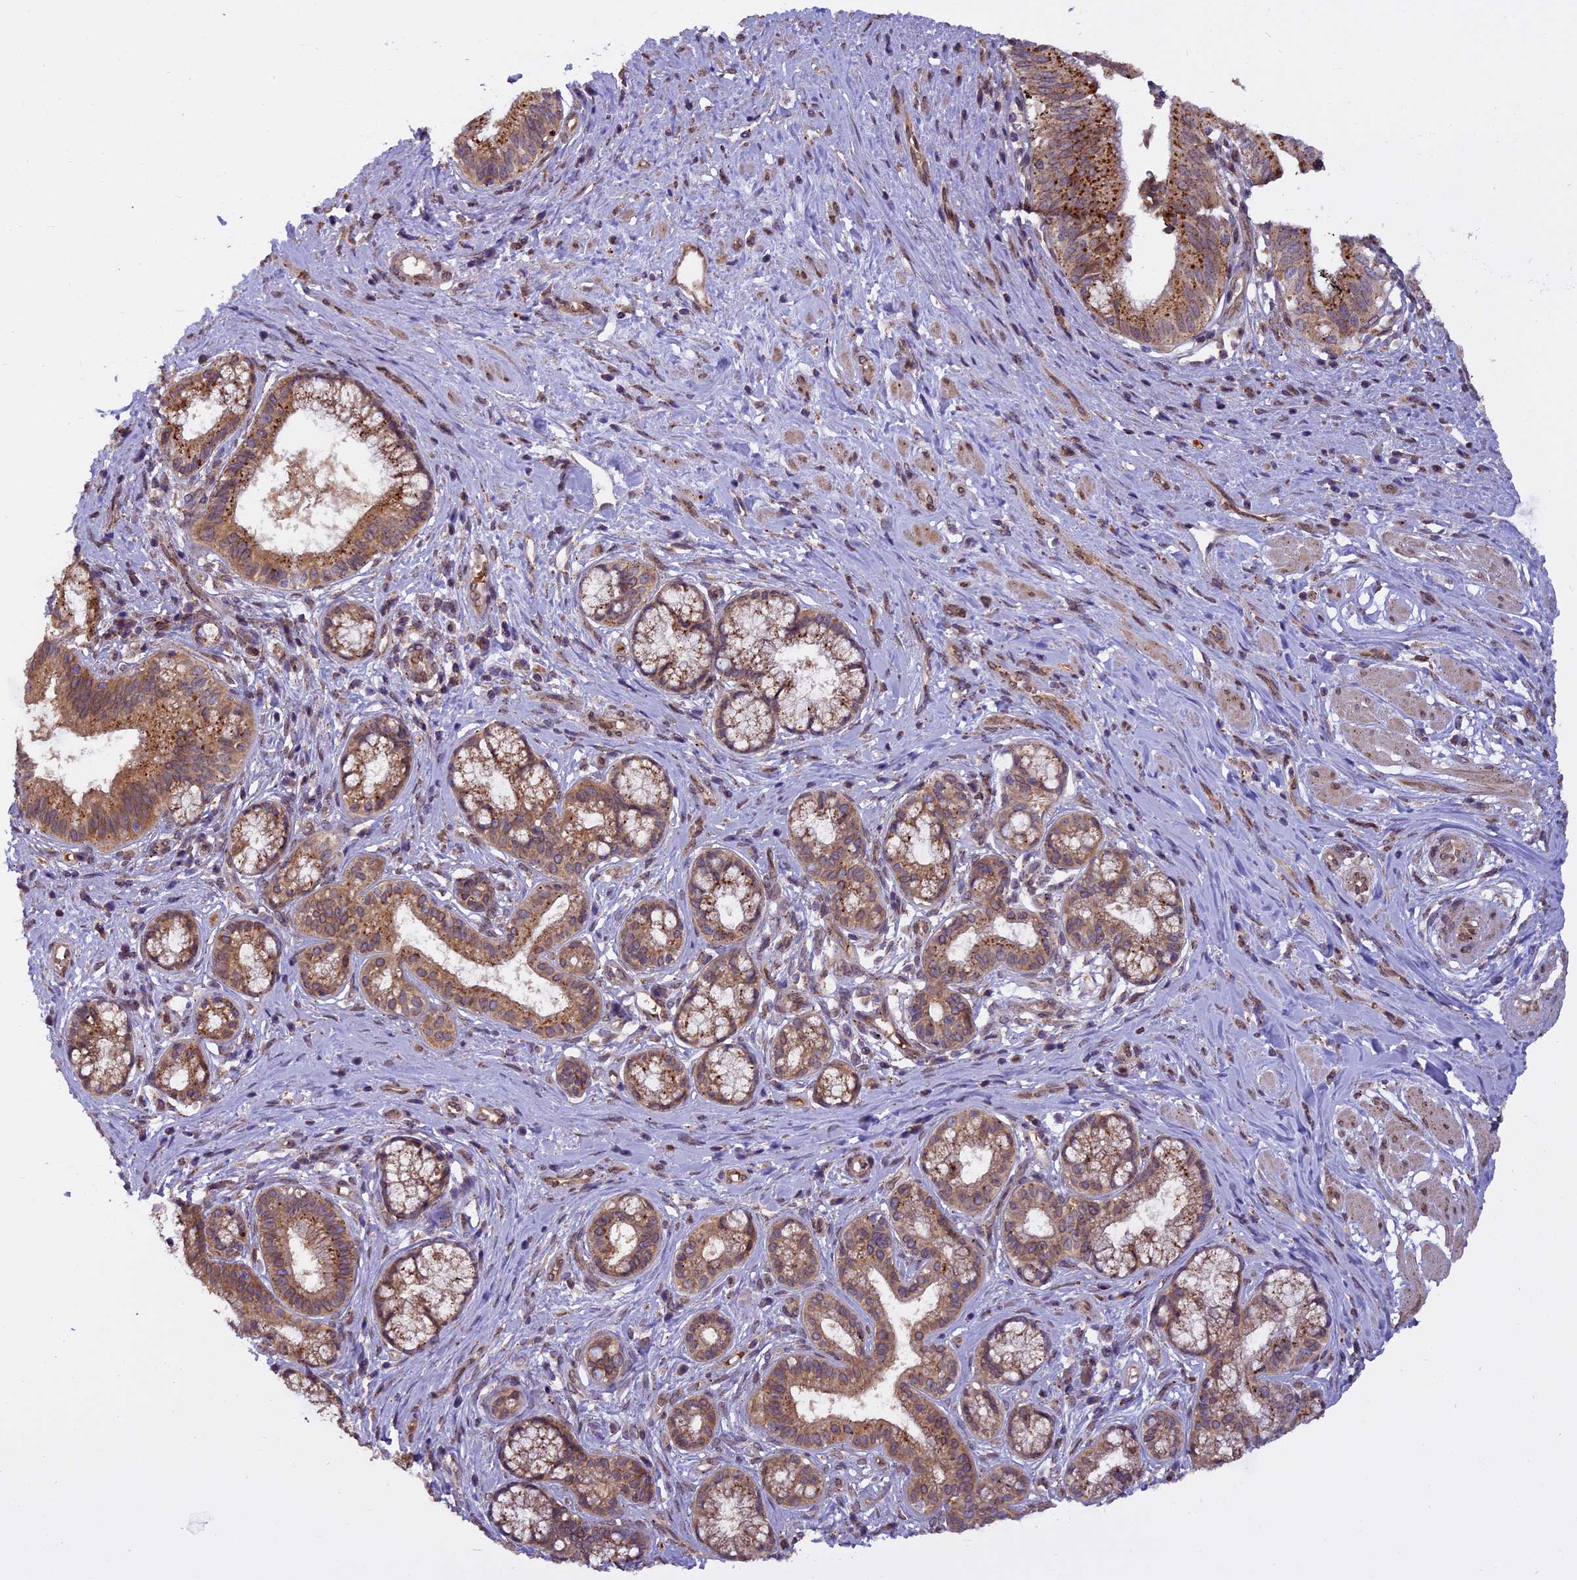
{"staining": {"intensity": "moderate", "quantity": ">75%", "location": "cytoplasmic/membranous"}, "tissue": "pancreatic cancer", "cell_type": "Tumor cells", "image_type": "cancer", "snomed": [{"axis": "morphology", "description": "Adenocarcinoma, NOS"}, {"axis": "topography", "description": "Pancreas"}], "caption": "Pancreatic cancer (adenocarcinoma) stained with immunohistochemistry exhibits moderate cytoplasmic/membranous staining in approximately >75% of tumor cells.", "gene": "CHMP2A", "patient": {"sex": "male", "age": 72}}